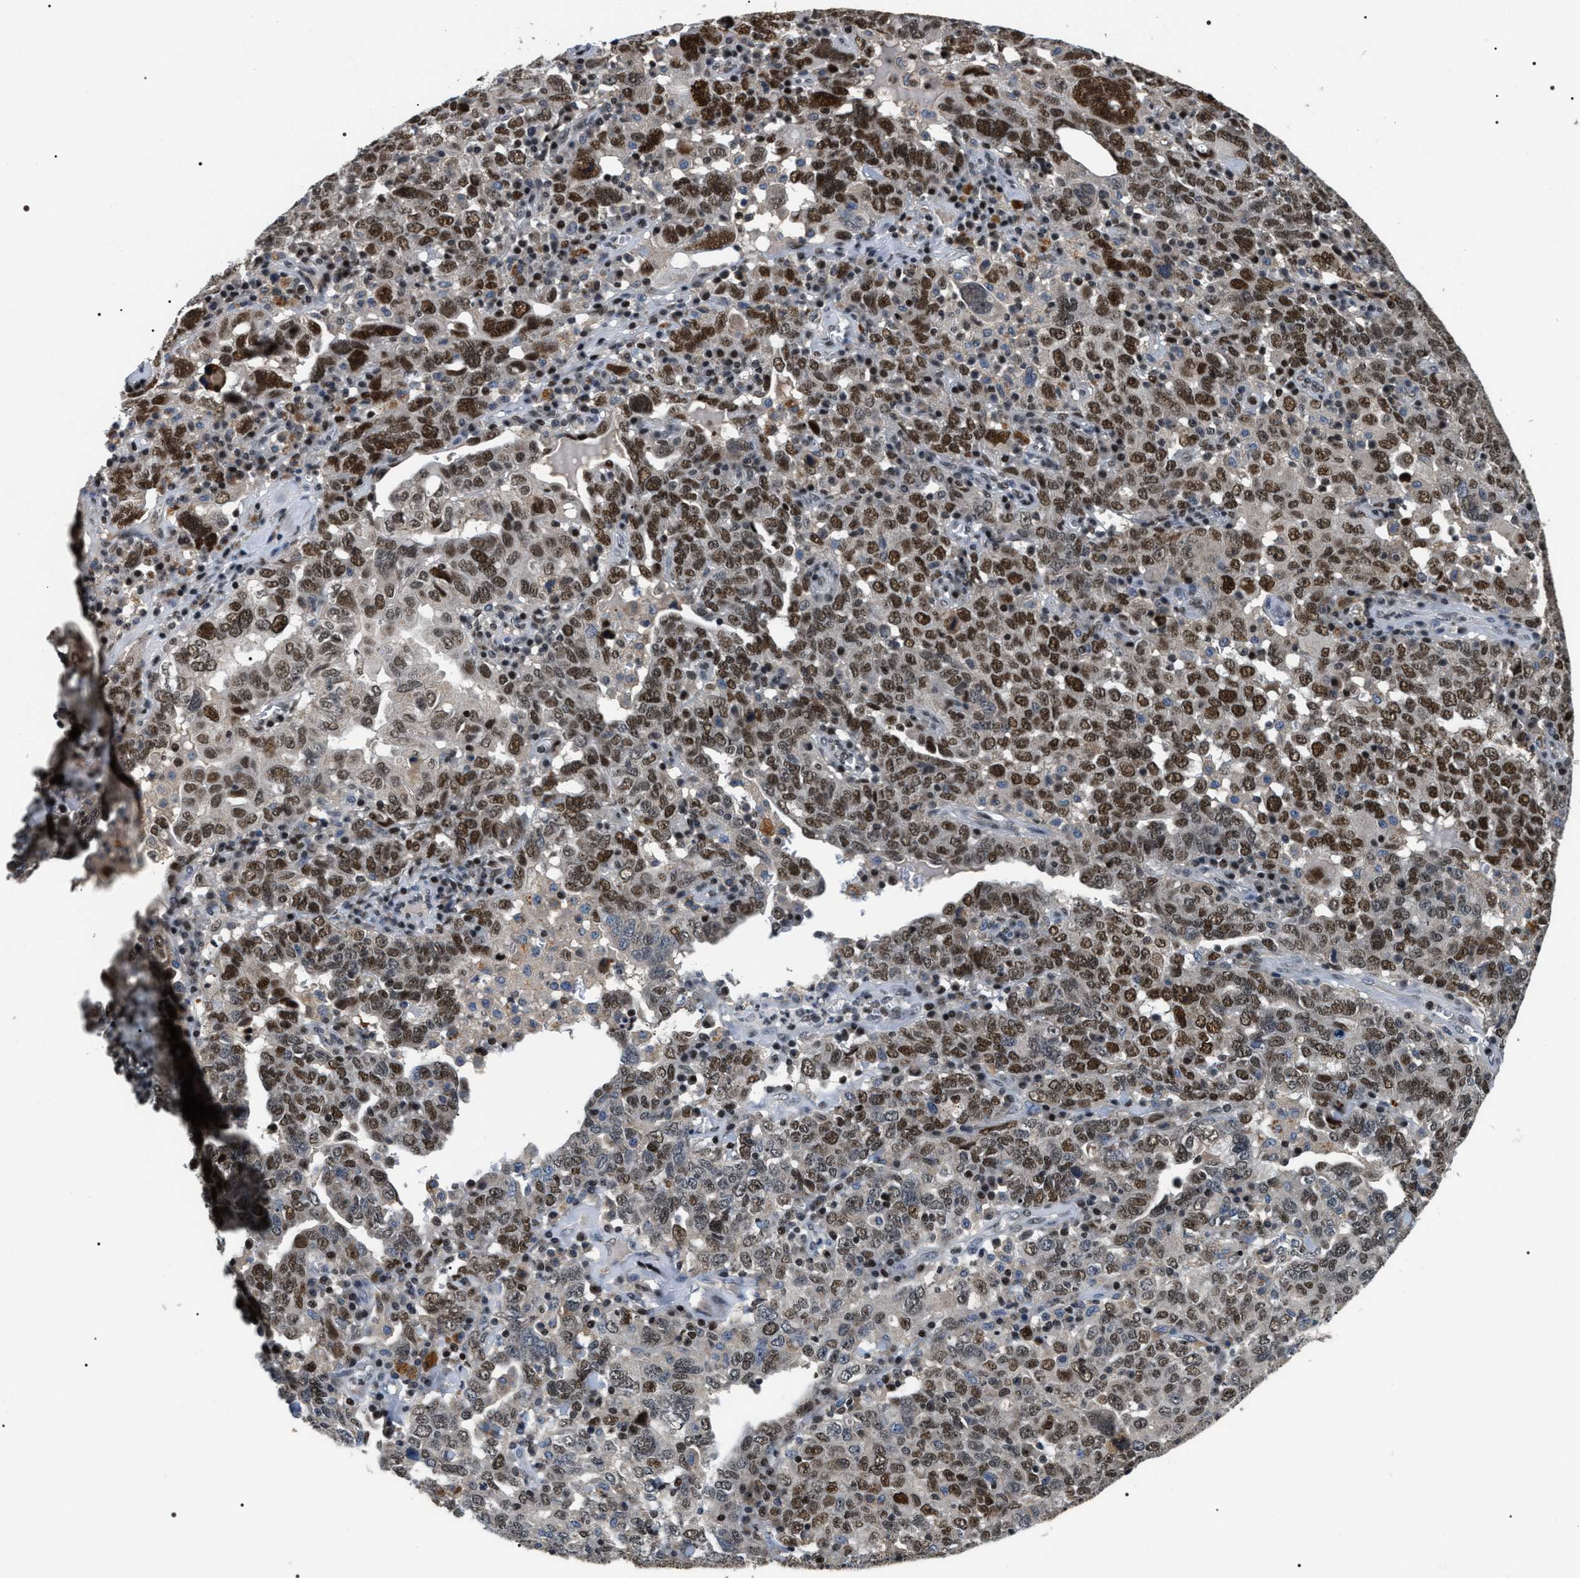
{"staining": {"intensity": "moderate", "quantity": ">75%", "location": "nuclear"}, "tissue": "ovarian cancer", "cell_type": "Tumor cells", "image_type": "cancer", "snomed": [{"axis": "morphology", "description": "Carcinoma, endometroid"}, {"axis": "topography", "description": "Ovary"}], "caption": "Immunohistochemical staining of ovarian cancer reveals moderate nuclear protein expression in approximately >75% of tumor cells.", "gene": "C7orf25", "patient": {"sex": "female", "age": 62}}